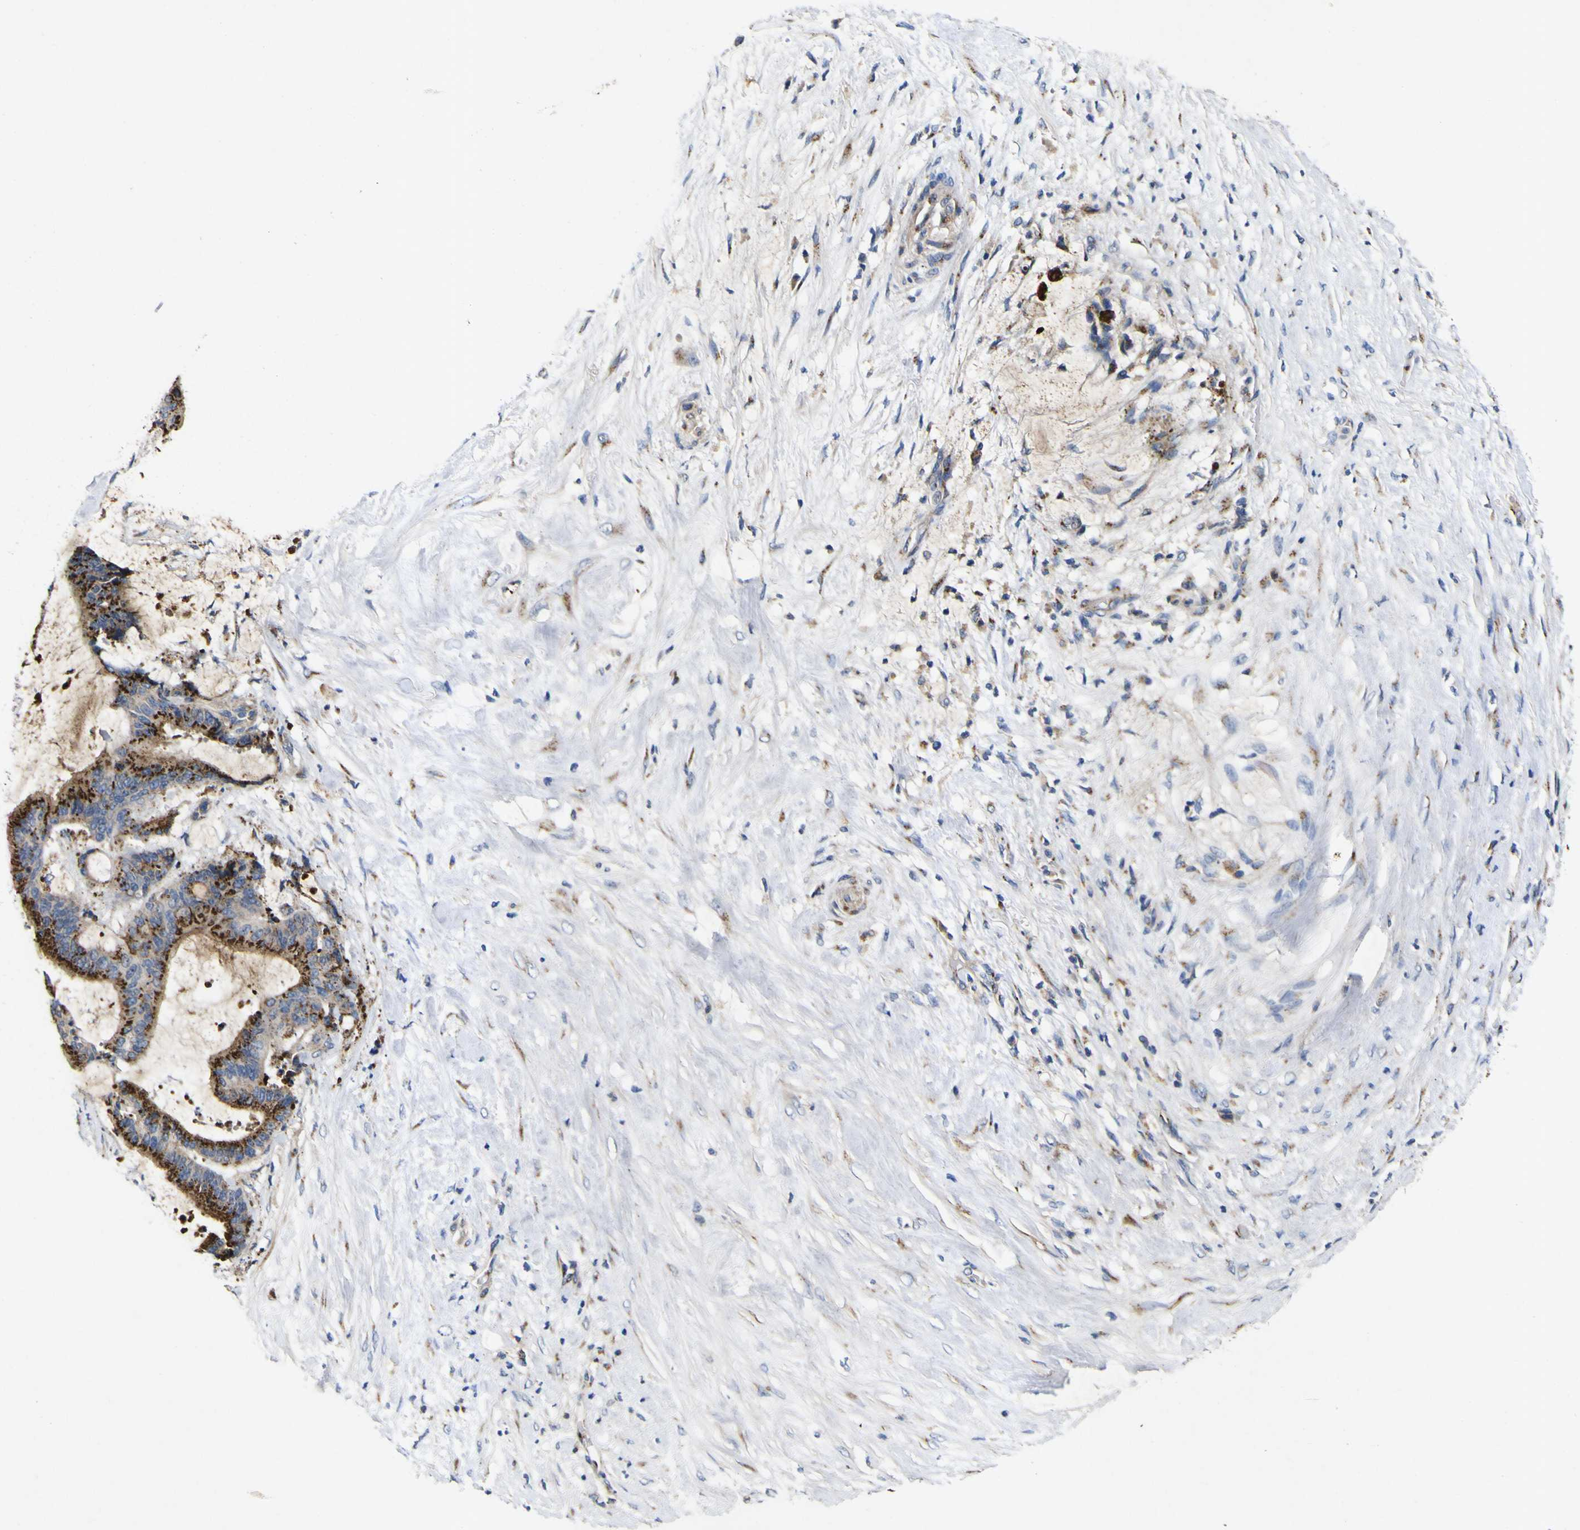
{"staining": {"intensity": "strong", "quantity": ">75%", "location": "cytoplasmic/membranous"}, "tissue": "liver cancer", "cell_type": "Tumor cells", "image_type": "cancer", "snomed": [{"axis": "morphology", "description": "Cholangiocarcinoma"}, {"axis": "topography", "description": "Liver"}], "caption": "This photomicrograph exhibits liver cancer stained with immunohistochemistry to label a protein in brown. The cytoplasmic/membranous of tumor cells show strong positivity for the protein. Nuclei are counter-stained blue.", "gene": "COA1", "patient": {"sex": "female", "age": 73}}